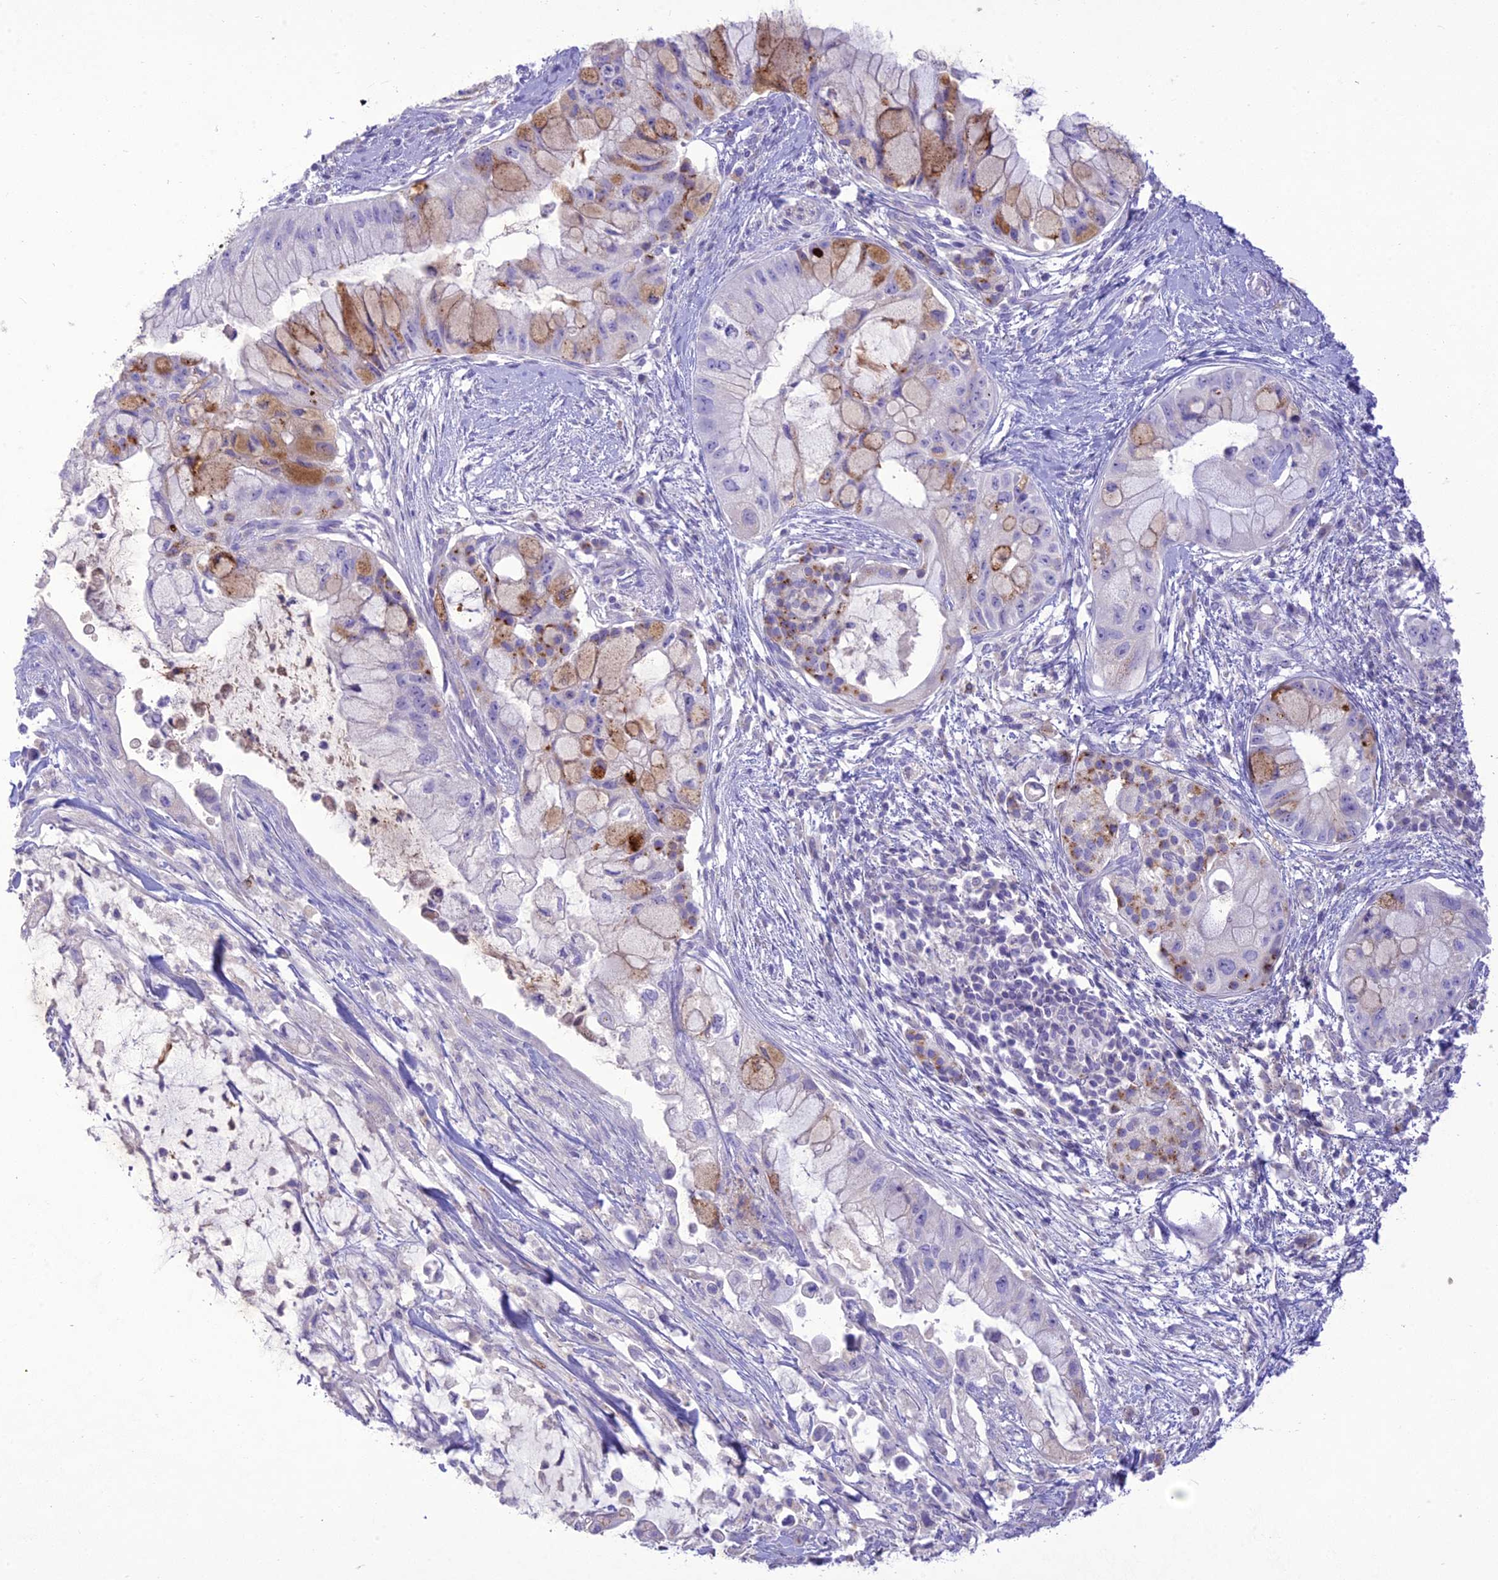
{"staining": {"intensity": "moderate", "quantity": "<25%", "location": "cytoplasmic/membranous"}, "tissue": "pancreatic cancer", "cell_type": "Tumor cells", "image_type": "cancer", "snomed": [{"axis": "morphology", "description": "Adenocarcinoma, NOS"}, {"axis": "topography", "description": "Pancreas"}], "caption": "Adenocarcinoma (pancreatic) stained with IHC displays moderate cytoplasmic/membranous staining in about <25% of tumor cells. The staining is performed using DAB brown chromogen to label protein expression. The nuclei are counter-stained blue using hematoxylin.", "gene": "SLC13A5", "patient": {"sex": "male", "age": 48}}